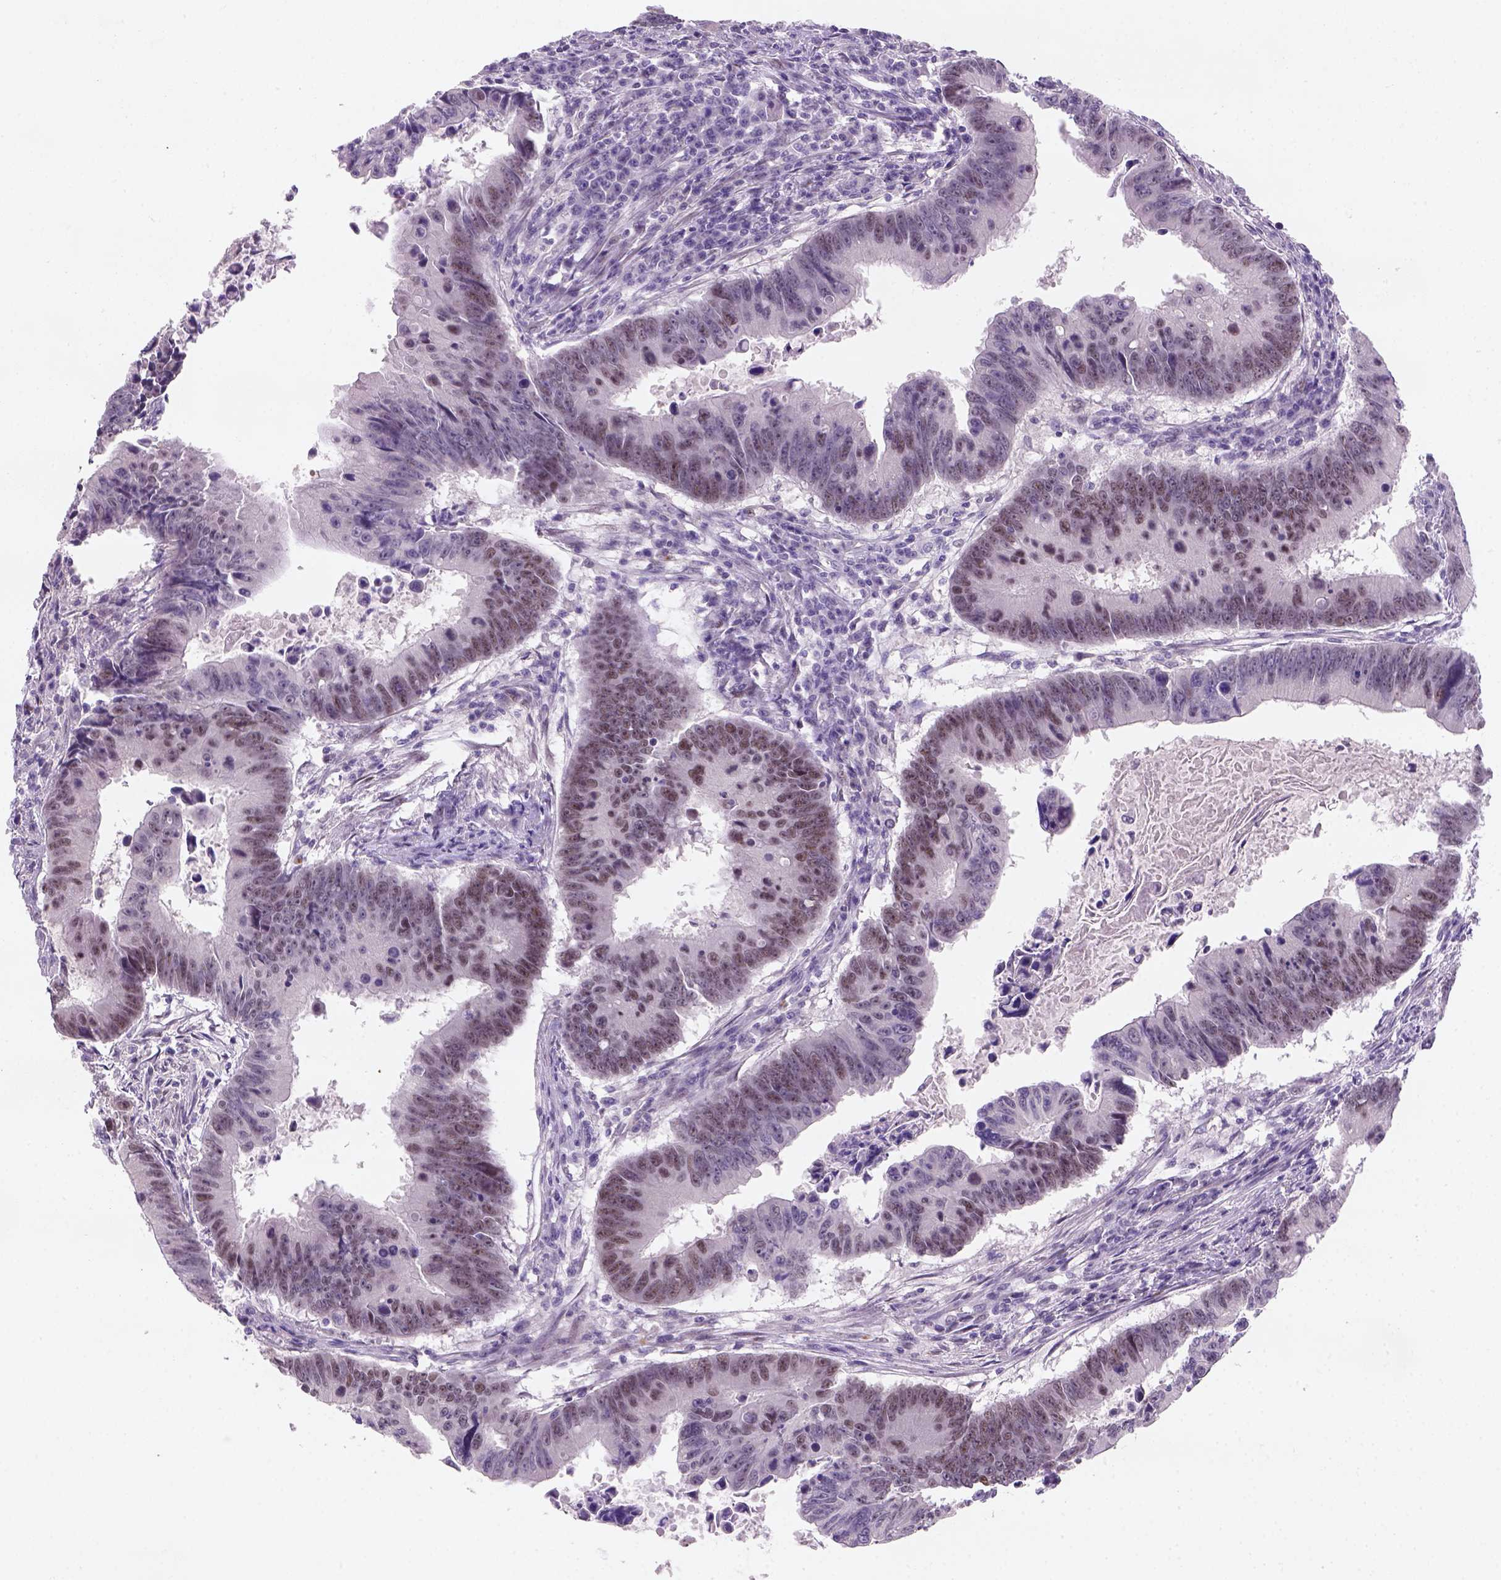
{"staining": {"intensity": "moderate", "quantity": "25%-75%", "location": "nuclear"}, "tissue": "colorectal cancer", "cell_type": "Tumor cells", "image_type": "cancer", "snomed": [{"axis": "morphology", "description": "Adenocarcinoma, NOS"}, {"axis": "topography", "description": "Colon"}], "caption": "Colorectal cancer was stained to show a protein in brown. There is medium levels of moderate nuclear positivity in approximately 25%-75% of tumor cells. (Stains: DAB in brown, nuclei in blue, Microscopy: brightfield microscopy at high magnification).", "gene": "ZMAT4", "patient": {"sex": "female", "age": 87}}